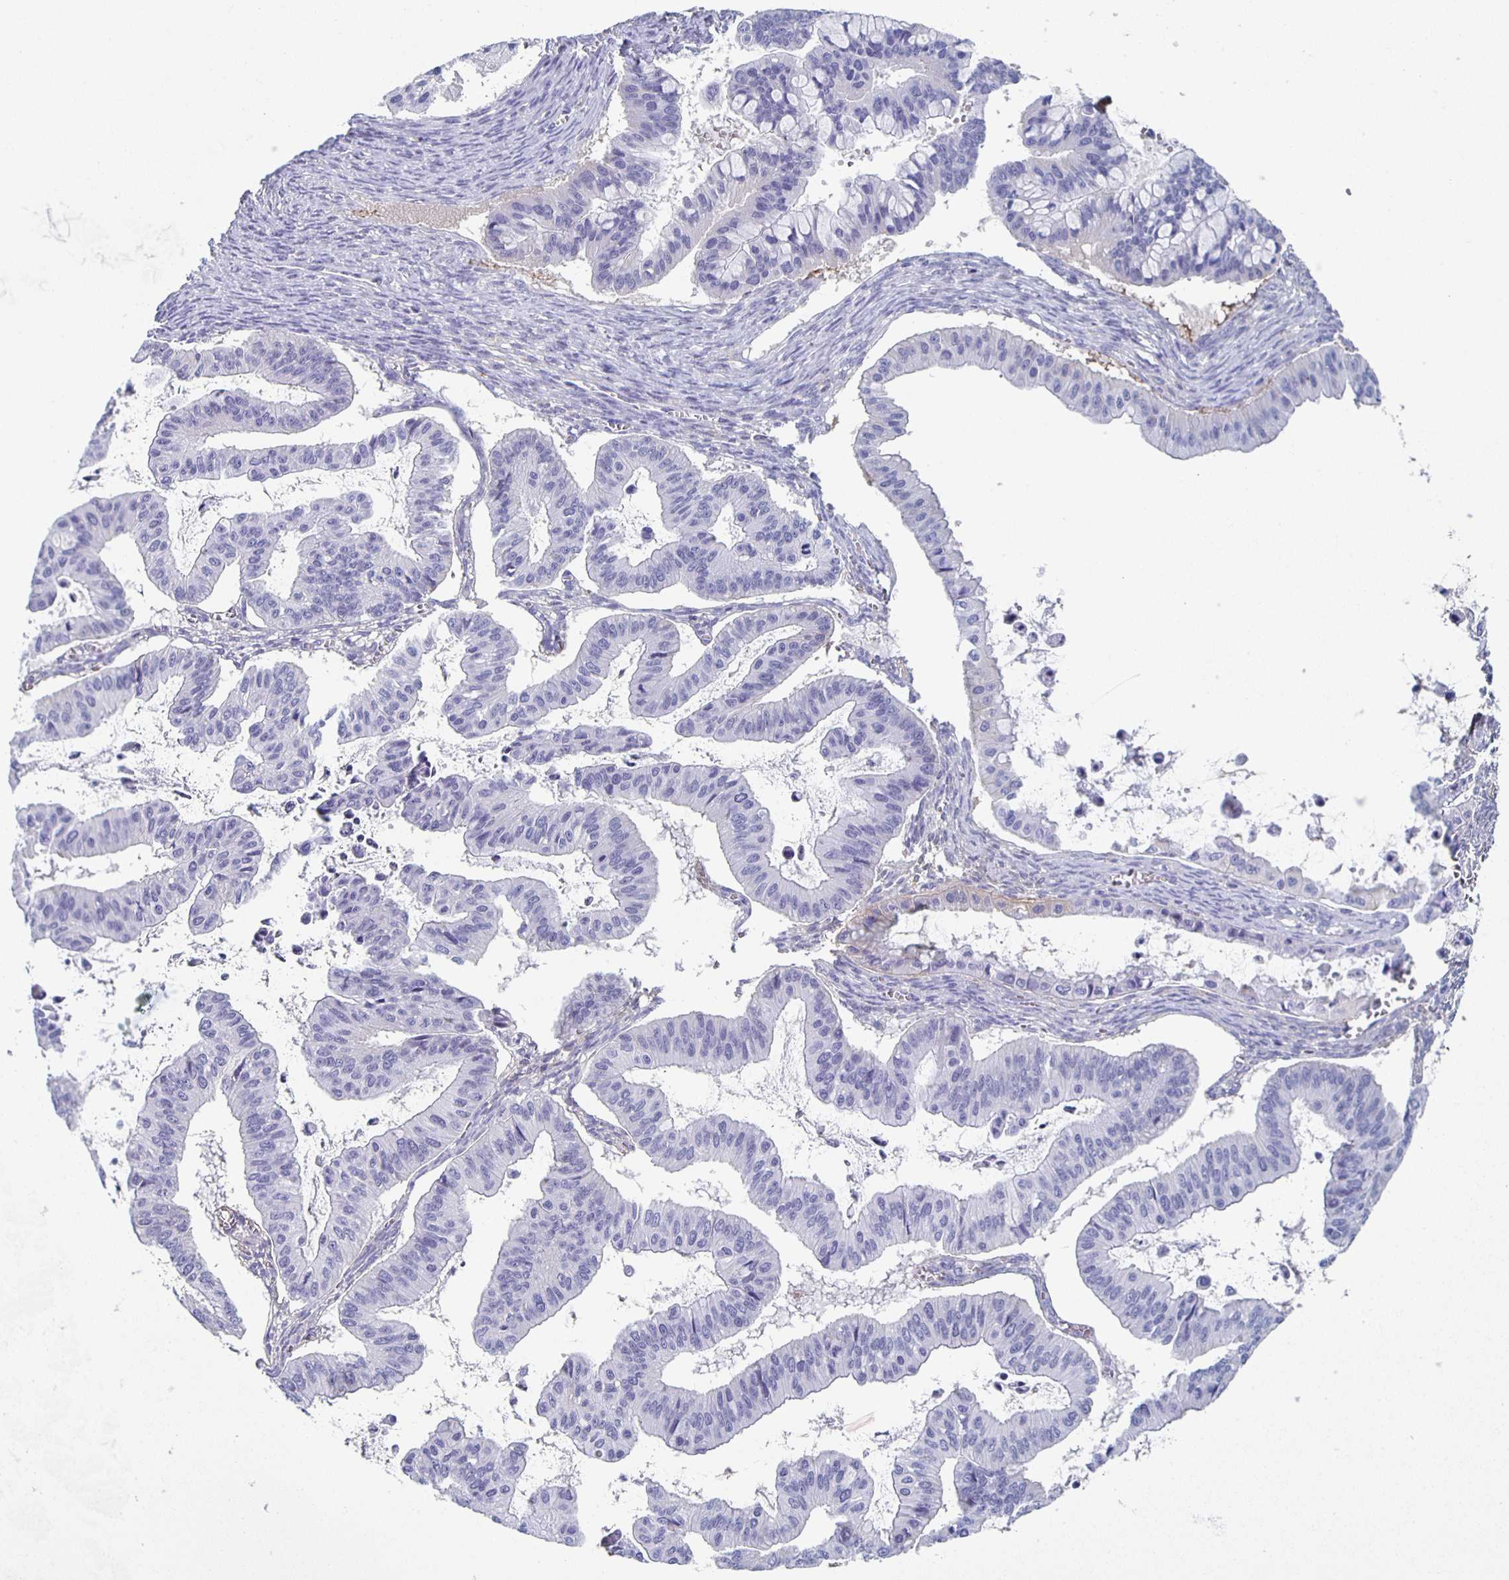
{"staining": {"intensity": "negative", "quantity": "none", "location": "none"}, "tissue": "ovarian cancer", "cell_type": "Tumor cells", "image_type": "cancer", "snomed": [{"axis": "morphology", "description": "Cystadenocarcinoma, mucinous, NOS"}, {"axis": "topography", "description": "Ovary"}], "caption": "This photomicrograph is of ovarian cancer stained with immunohistochemistry (IHC) to label a protein in brown with the nuclei are counter-stained blue. There is no expression in tumor cells.", "gene": "FGA", "patient": {"sex": "female", "age": 72}}